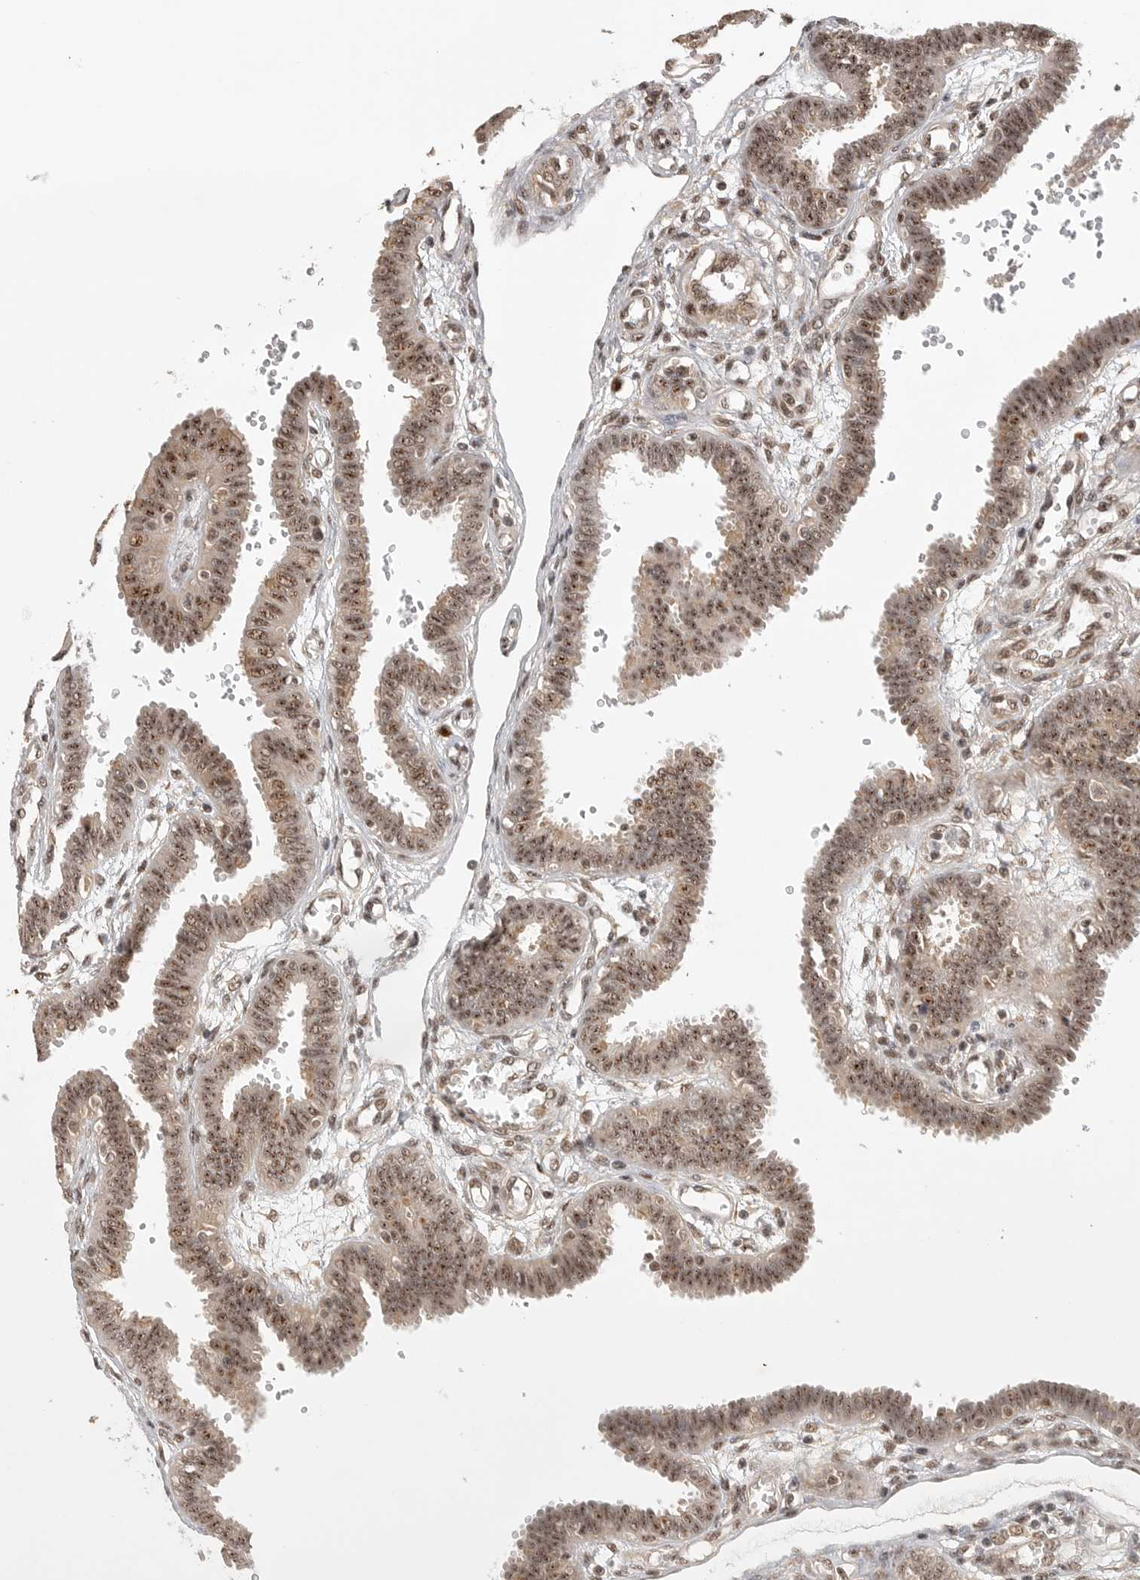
{"staining": {"intensity": "moderate", "quantity": ">75%", "location": "nuclear"}, "tissue": "fallopian tube", "cell_type": "Glandular cells", "image_type": "normal", "snomed": [{"axis": "morphology", "description": "Normal tissue, NOS"}, {"axis": "topography", "description": "Fallopian tube"}], "caption": "Immunohistochemistry (IHC) staining of normal fallopian tube, which shows medium levels of moderate nuclear positivity in approximately >75% of glandular cells indicating moderate nuclear protein staining. The staining was performed using DAB (3,3'-diaminobenzidine) (brown) for protein detection and nuclei were counterstained in hematoxylin (blue).", "gene": "POMP", "patient": {"sex": "female", "age": 32}}